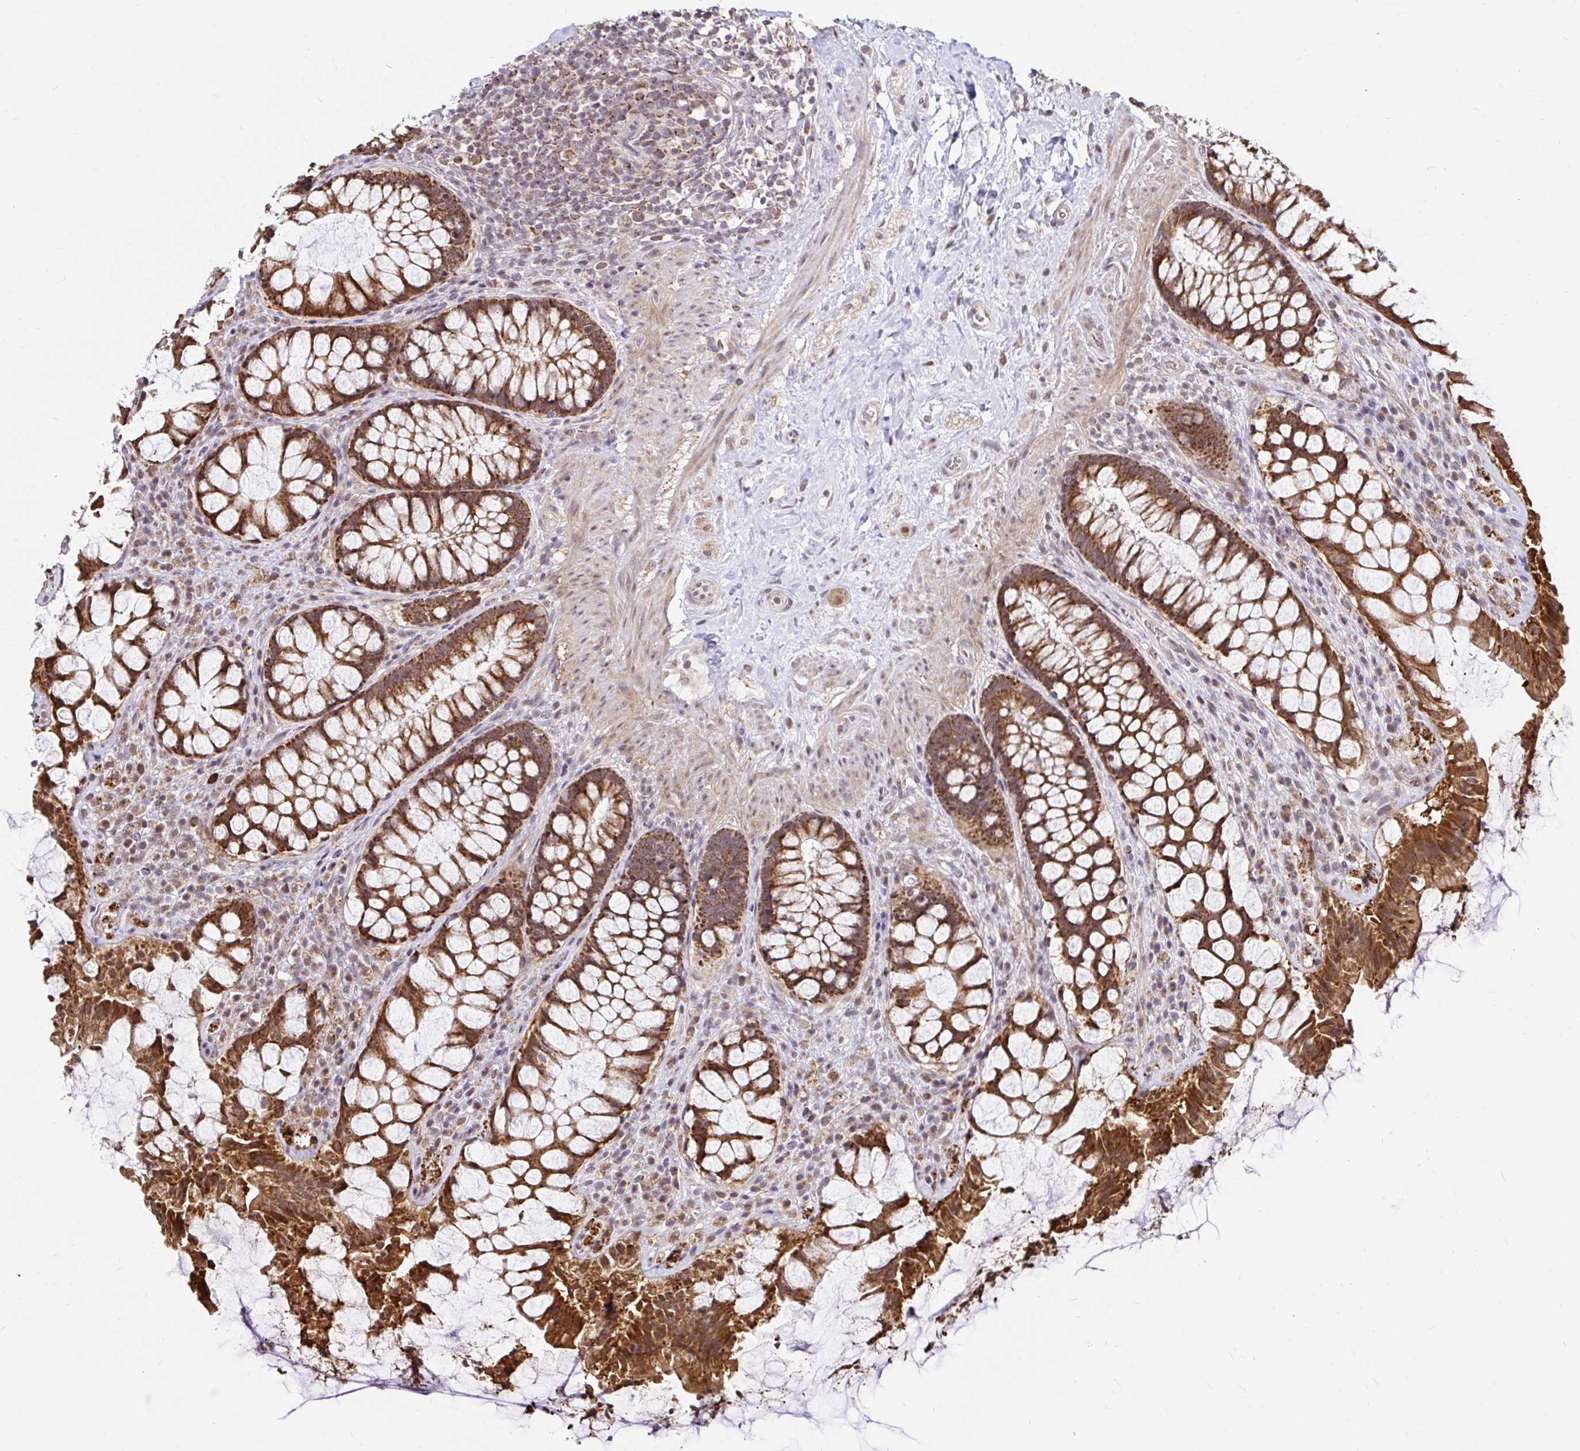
{"staining": {"intensity": "strong", "quantity": ">75%", "location": "cytoplasmic/membranous"}, "tissue": "rectum", "cell_type": "Glandular cells", "image_type": "normal", "snomed": [{"axis": "morphology", "description": "Normal tissue, NOS"}, {"axis": "topography", "description": "Rectum"}], "caption": "Protein expression analysis of normal human rectum reveals strong cytoplasmic/membranous expression in about >75% of glandular cells.", "gene": "TIMM50", "patient": {"sex": "female", "age": 58}}